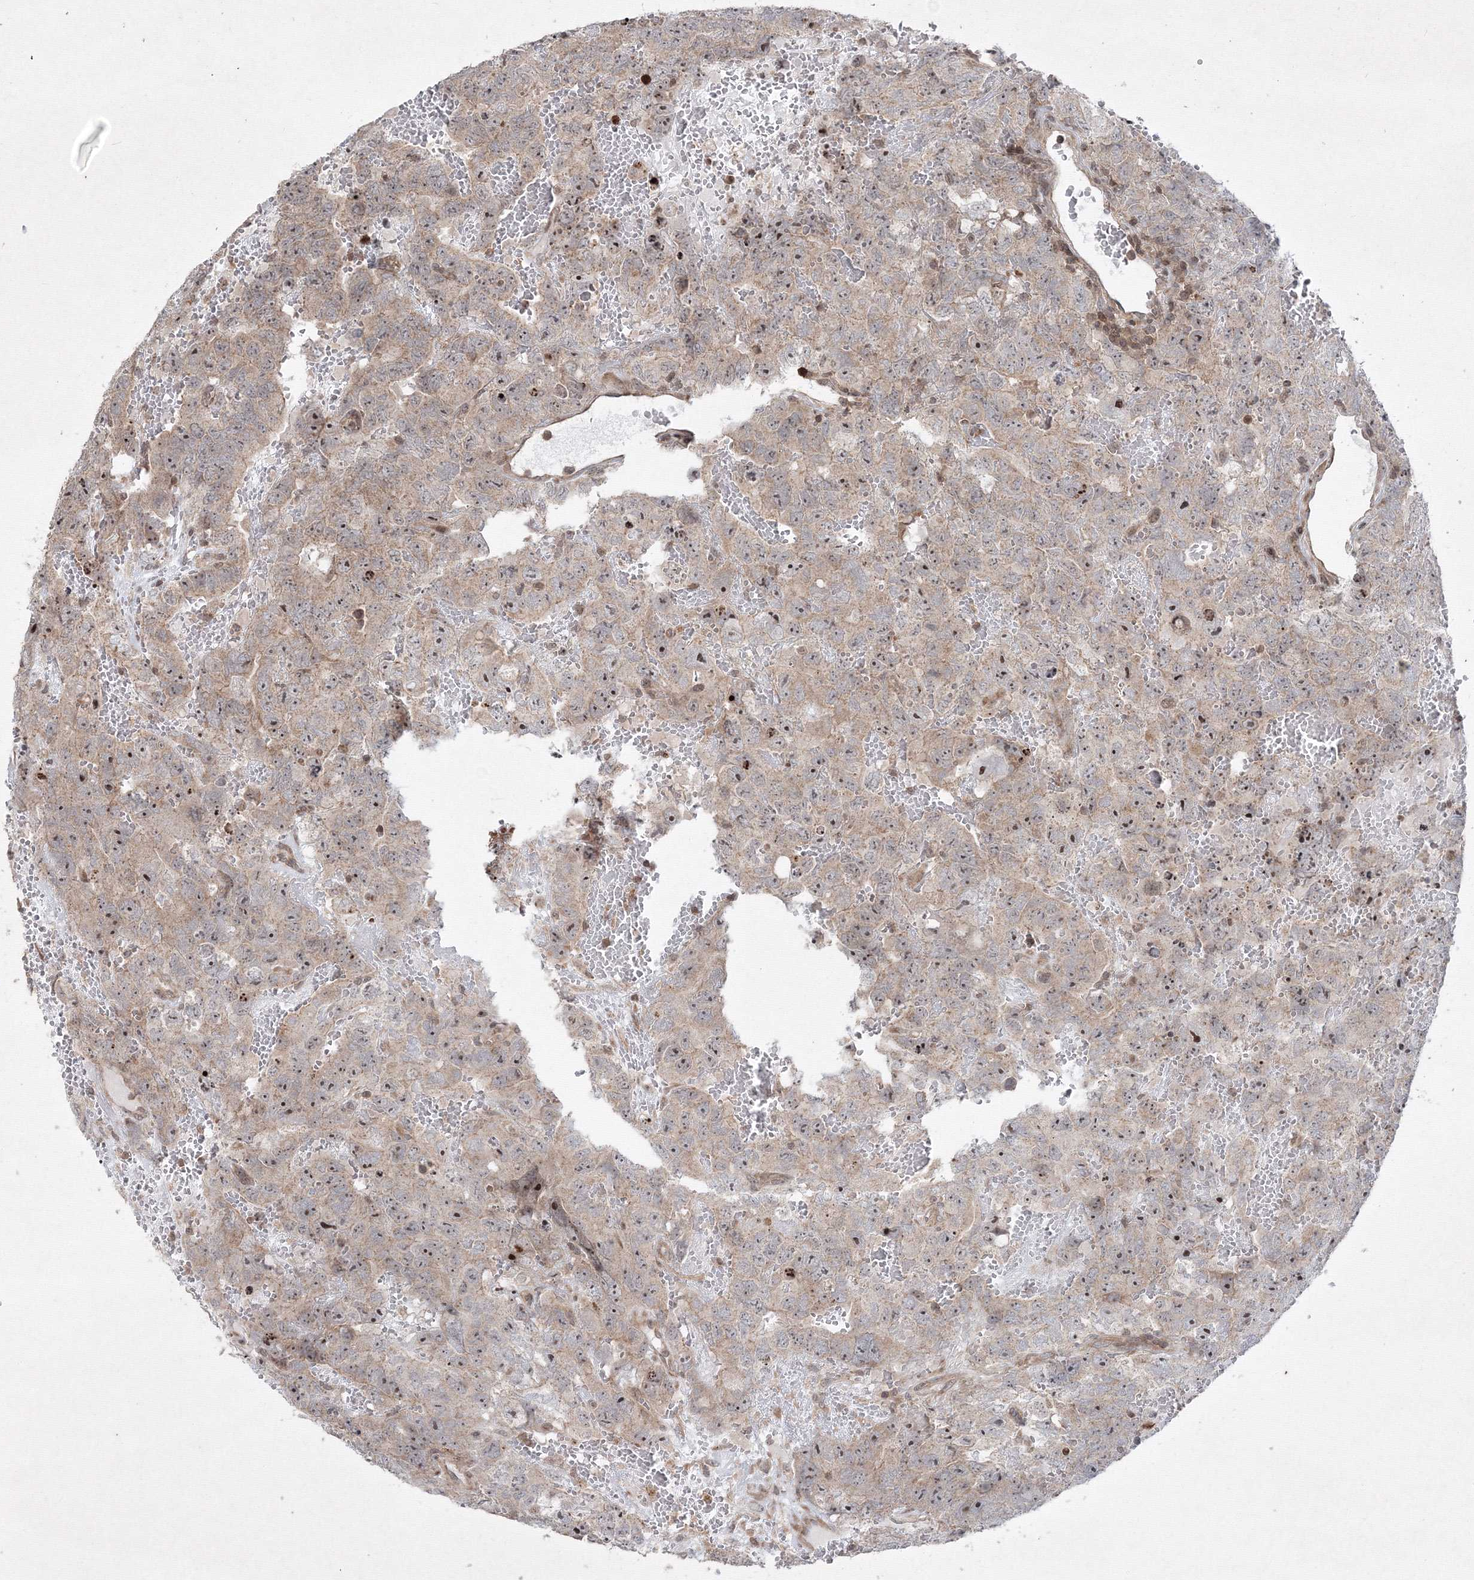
{"staining": {"intensity": "weak", "quantity": ">75%", "location": "cytoplasmic/membranous,nuclear"}, "tissue": "testis cancer", "cell_type": "Tumor cells", "image_type": "cancer", "snomed": [{"axis": "morphology", "description": "Carcinoma, Embryonal, NOS"}, {"axis": "topography", "description": "Testis"}], "caption": "Weak cytoplasmic/membranous and nuclear protein staining is present in about >75% of tumor cells in testis cancer.", "gene": "MKRN2", "patient": {"sex": "male", "age": 45}}